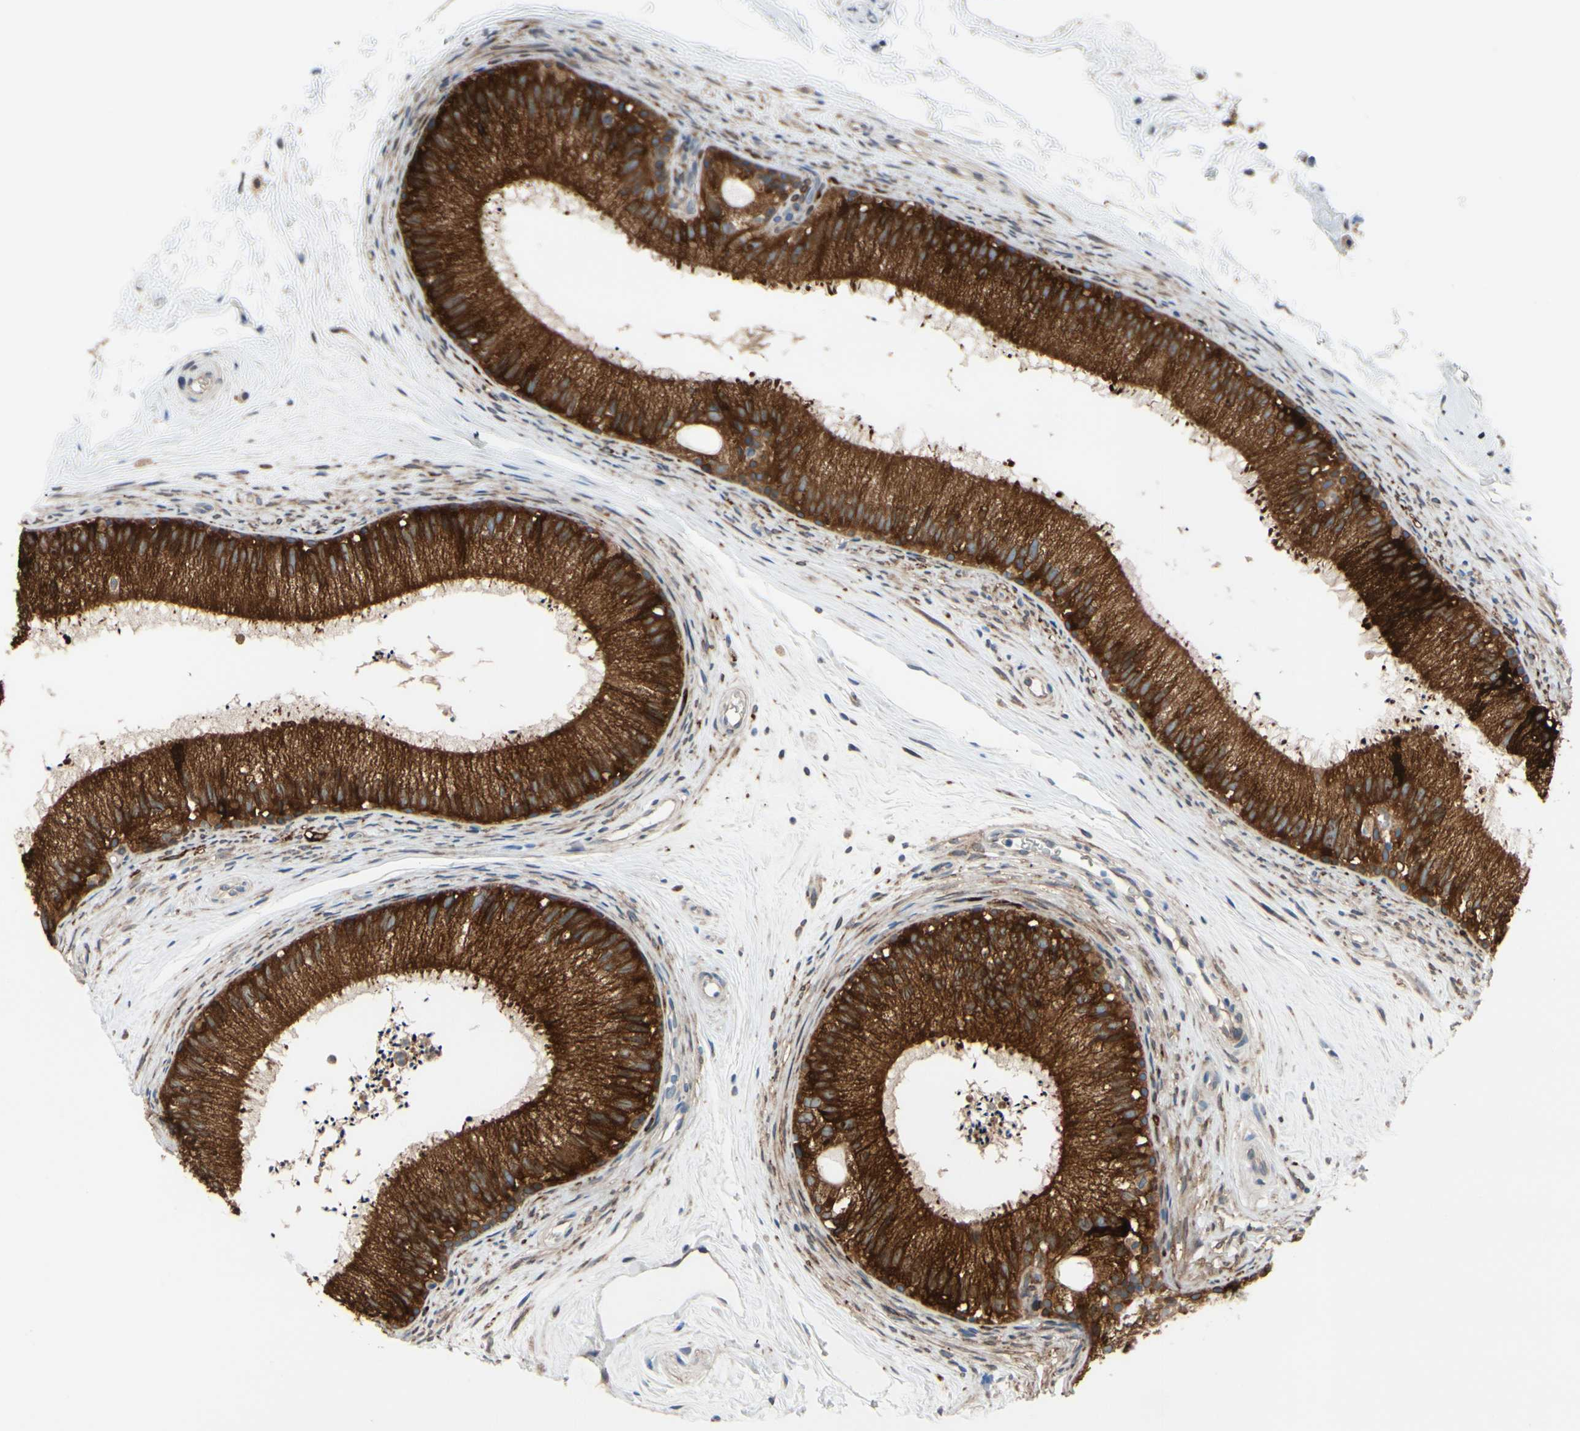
{"staining": {"intensity": "strong", "quantity": ">75%", "location": "cytoplasmic/membranous"}, "tissue": "epididymis", "cell_type": "Glandular cells", "image_type": "normal", "snomed": [{"axis": "morphology", "description": "Normal tissue, NOS"}, {"axis": "topography", "description": "Epididymis"}], "caption": "Human epididymis stained with a brown dye demonstrates strong cytoplasmic/membranous positive positivity in about >75% of glandular cells.", "gene": "PRXL2A", "patient": {"sex": "male", "age": 56}}